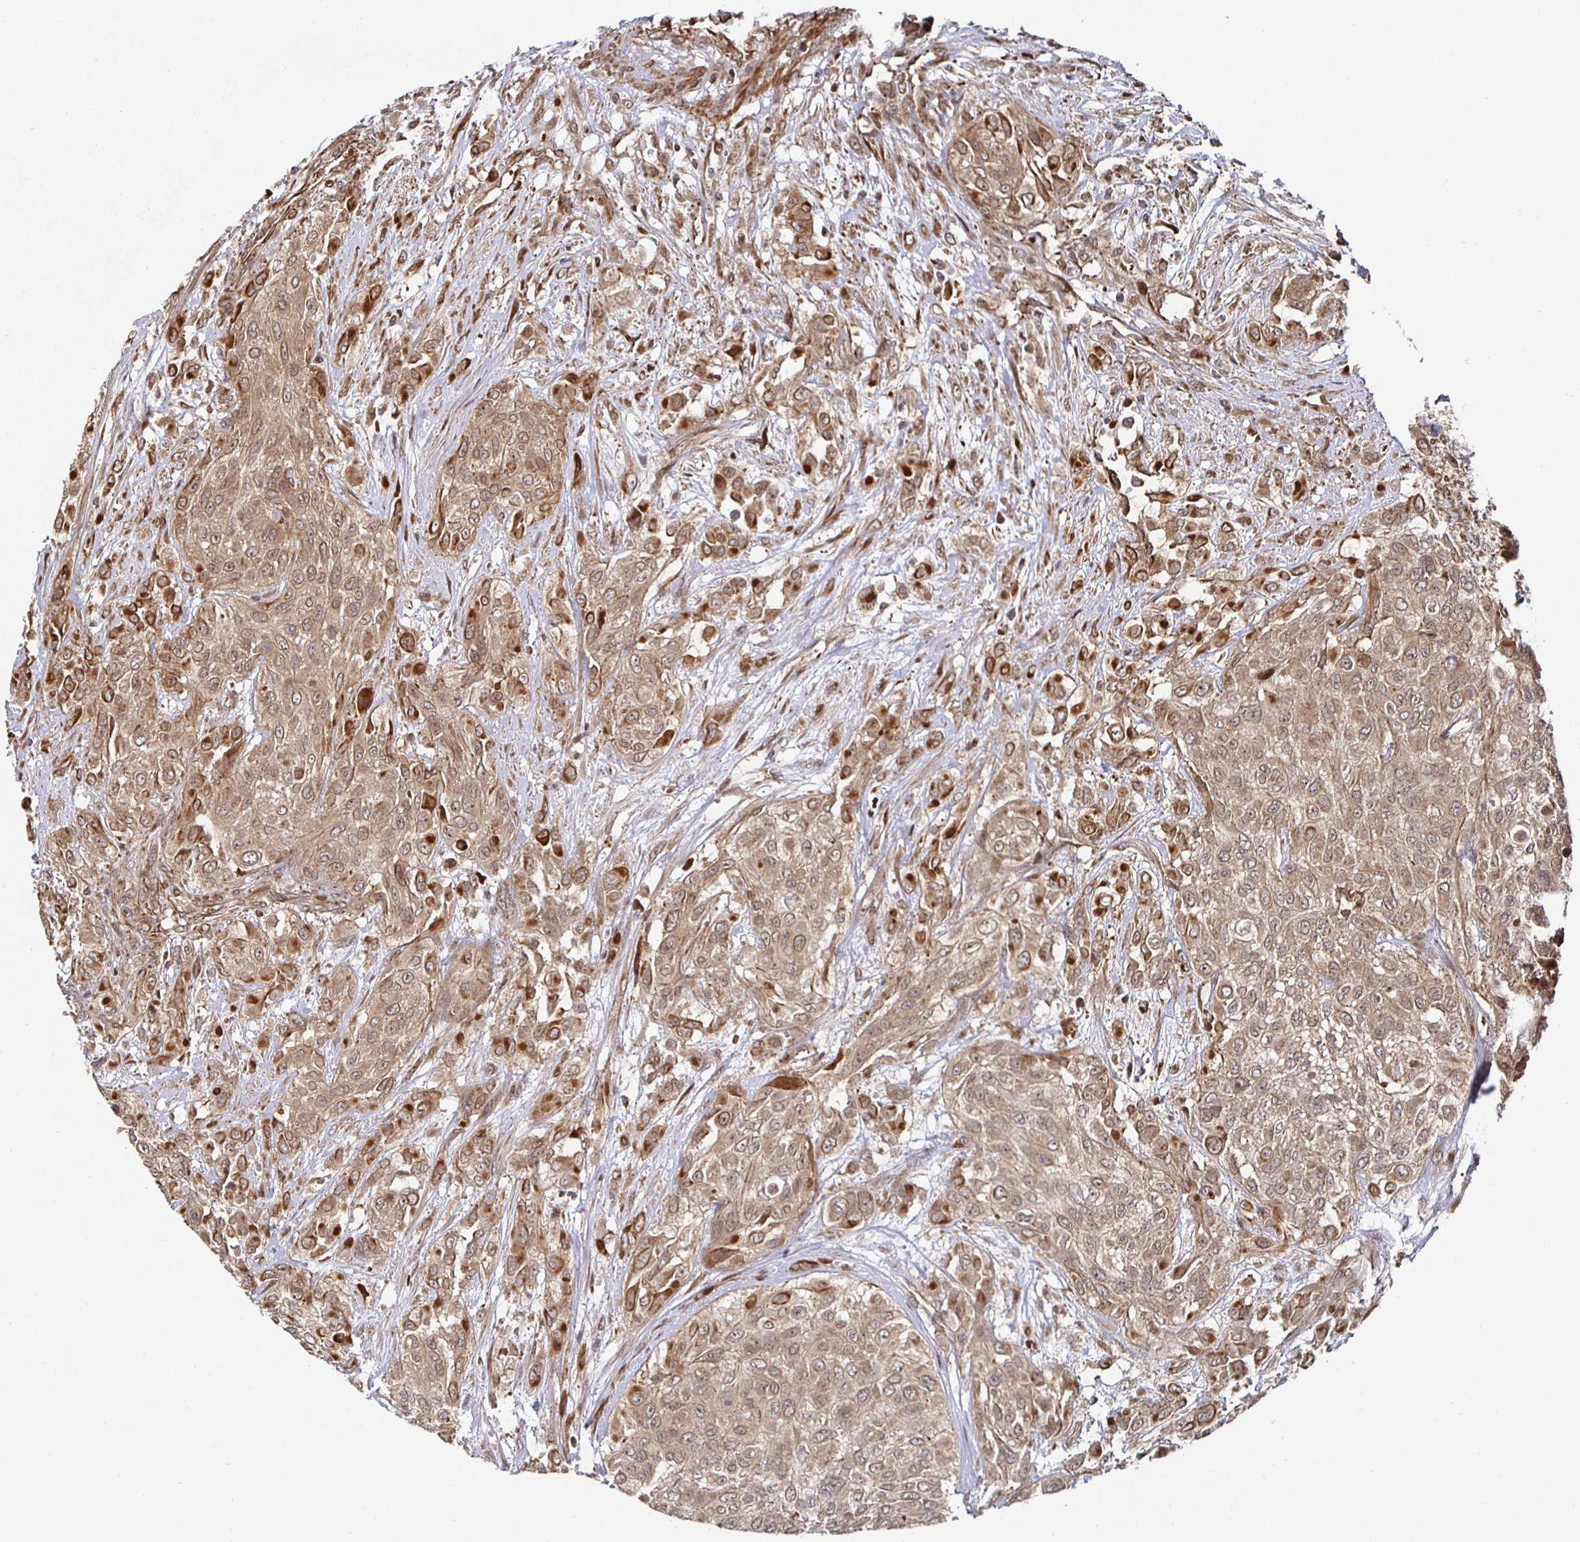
{"staining": {"intensity": "moderate", "quantity": ">75%", "location": "cytoplasmic/membranous,nuclear"}, "tissue": "urothelial cancer", "cell_type": "Tumor cells", "image_type": "cancer", "snomed": [{"axis": "morphology", "description": "Urothelial carcinoma, High grade"}, {"axis": "topography", "description": "Urinary bladder"}], "caption": "Protein staining exhibits moderate cytoplasmic/membranous and nuclear expression in about >75% of tumor cells in urothelial carcinoma (high-grade).", "gene": "TBKBP1", "patient": {"sex": "male", "age": 57}}